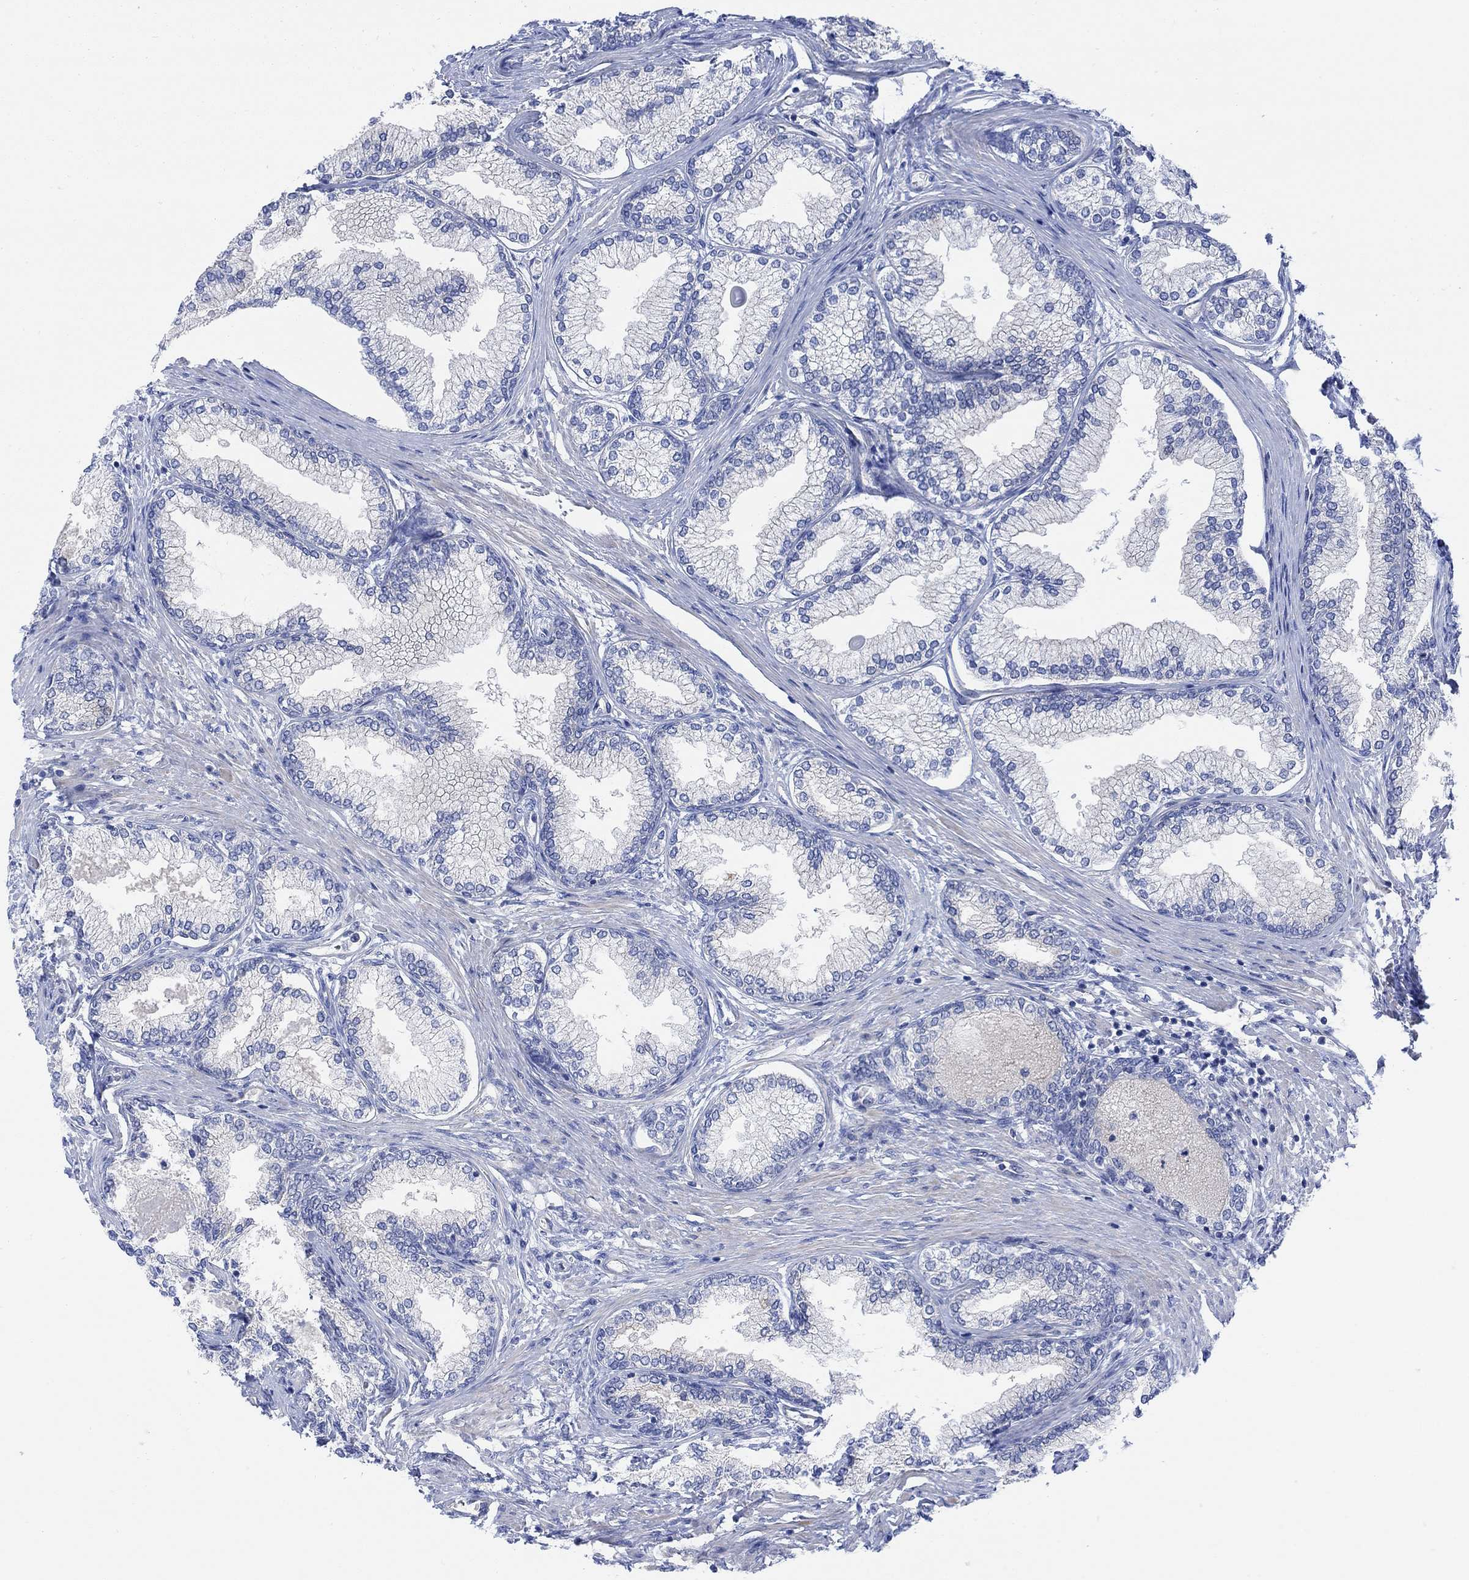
{"staining": {"intensity": "negative", "quantity": "none", "location": "none"}, "tissue": "prostate", "cell_type": "Glandular cells", "image_type": "normal", "snomed": [{"axis": "morphology", "description": "Normal tissue, NOS"}, {"axis": "topography", "description": "Prostate"}], "caption": "This is an immunohistochemistry (IHC) photomicrograph of benign prostate. There is no staining in glandular cells.", "gene": "TLDC2", "patient": {"sex": "male", "age": 72}}